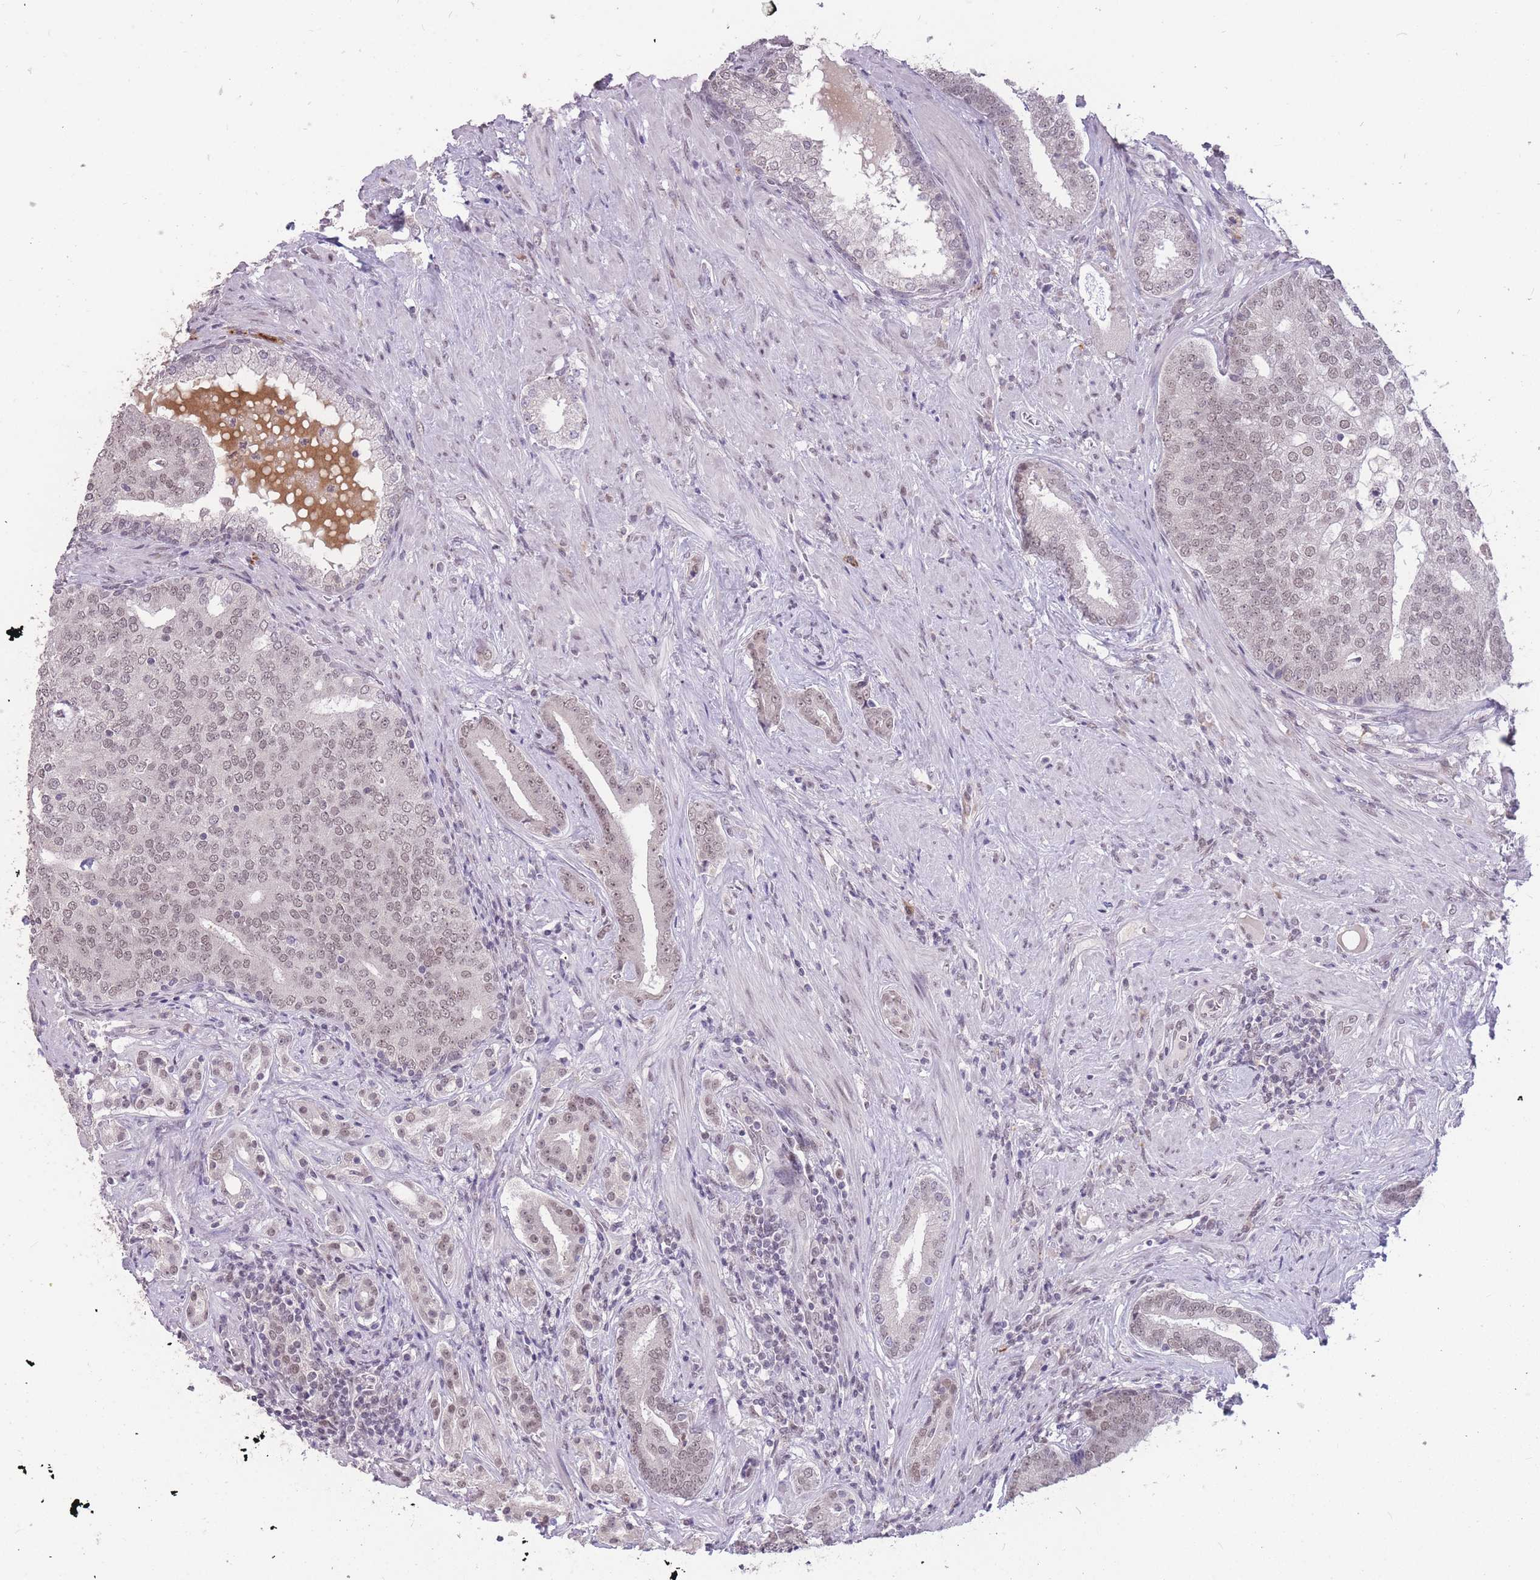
{"staining": {"intensity": "weak", "quantity": "25%-75%", "location": "nuclear"}, "tissue": "prostate cancer", "cell_type": "Tumor cells", "image_type": "cancer", "snomed": [{"axis": "morphology", "description": "Adenocarcinoma, High grade"}, {"axis": "topography", "description": "Prostate"}], "caption": "This is an image of immunohistochemistry (IHC) staining of prostate adenocarcinoma (high-grade), which shows weak positivity in the nuclear of tumor cells.", "gene": "HNRNPUL1", "patient": {"sex": "male", "age": 55}}